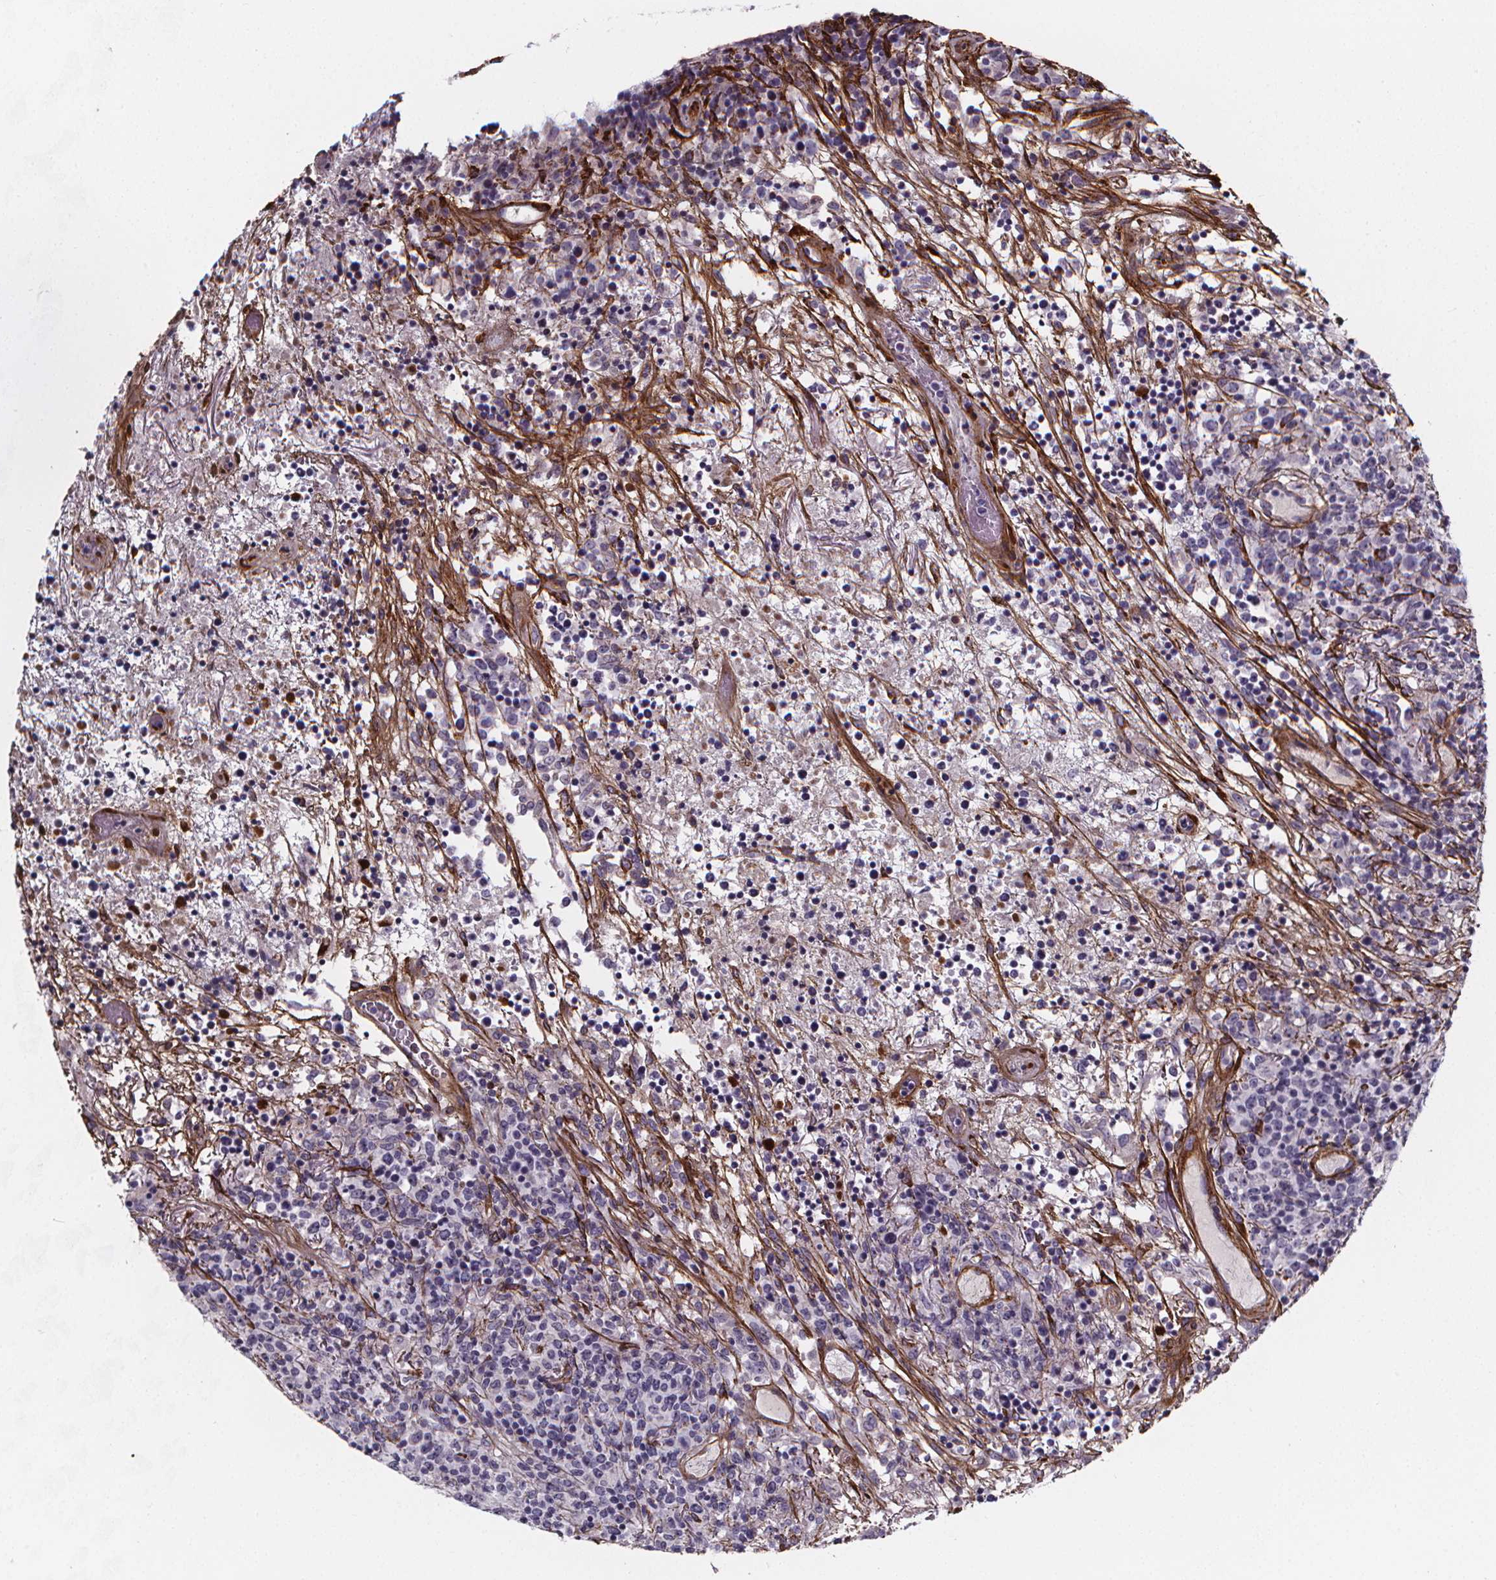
{"staining": {"intensity": "negative", "quantity": "none", "location": "none"}, "tissue": "lymphoma", "cell_type": "Tumor cells", "image_type": "cancer", "snomed": [{"axis": "morphology", "description": "Malignant lymphoma, non-Hodgkin's type, High grade"}, {"axis": "topography", "description": "Lung"}], "caption": "The micrograph displays no significant staining in tumor cells of lymphoma.", "gene": "AEBP1", "patient": {"sex": "male", "age": 79}}